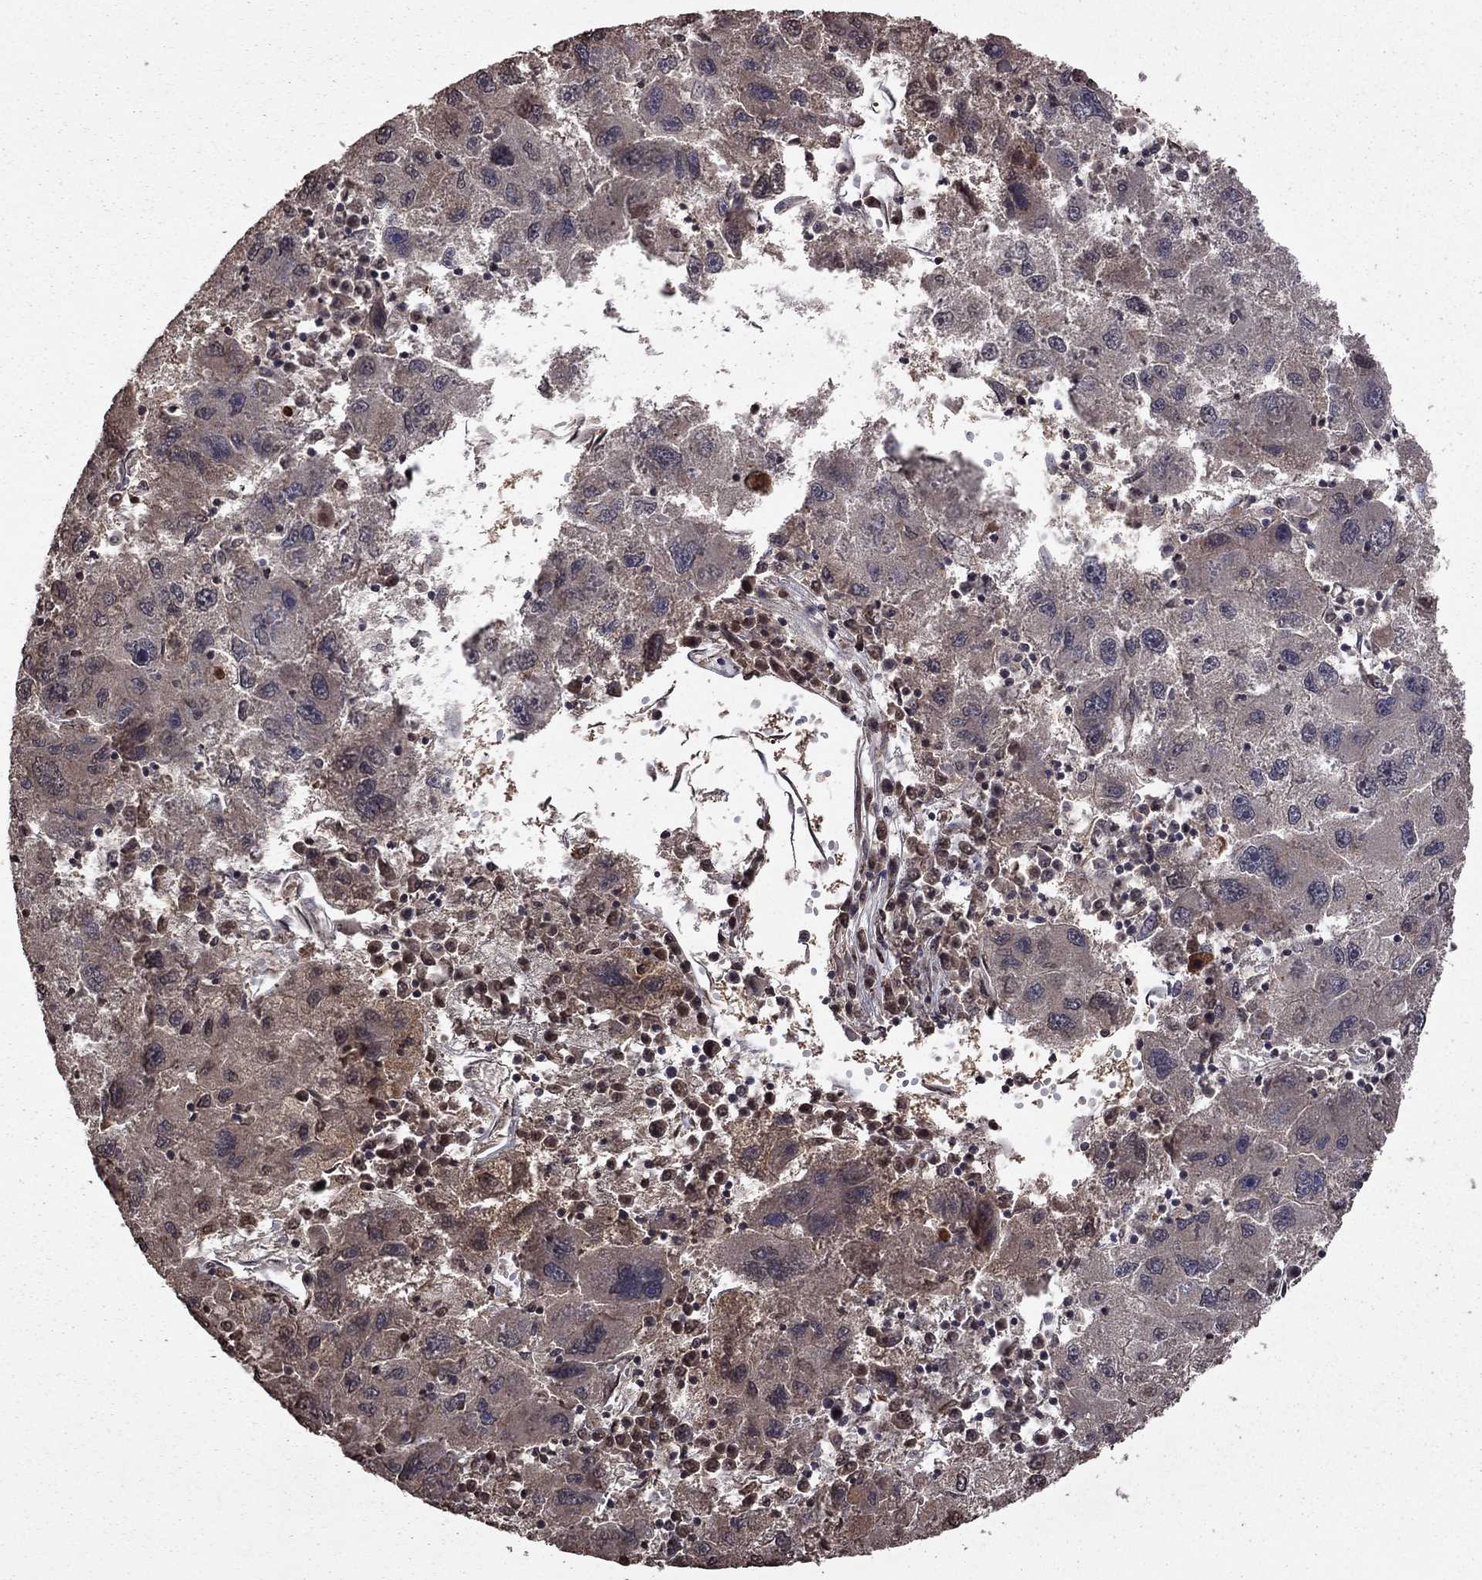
{"staining": {"intensity": "negative", "quantity": "none", "location": "none"}, "tissue": "liver cancer", "cell_type": "Tumor cells", "image_type": "cancer", "snomed": [{"axis": "morphology", "description": "Carcinoma, Hepatocellular, NOS"}, {"axis": "topography", "description": "Liver"}], "caption": "DAB (3,3'-diaminobenzidine) immunohistochemical staining of hepatocellular carcinoma (liver) reveals no significant positivity in tumor cells.", "gene": "NLGN1", "patient": {"sex": "male", "age": 75}}